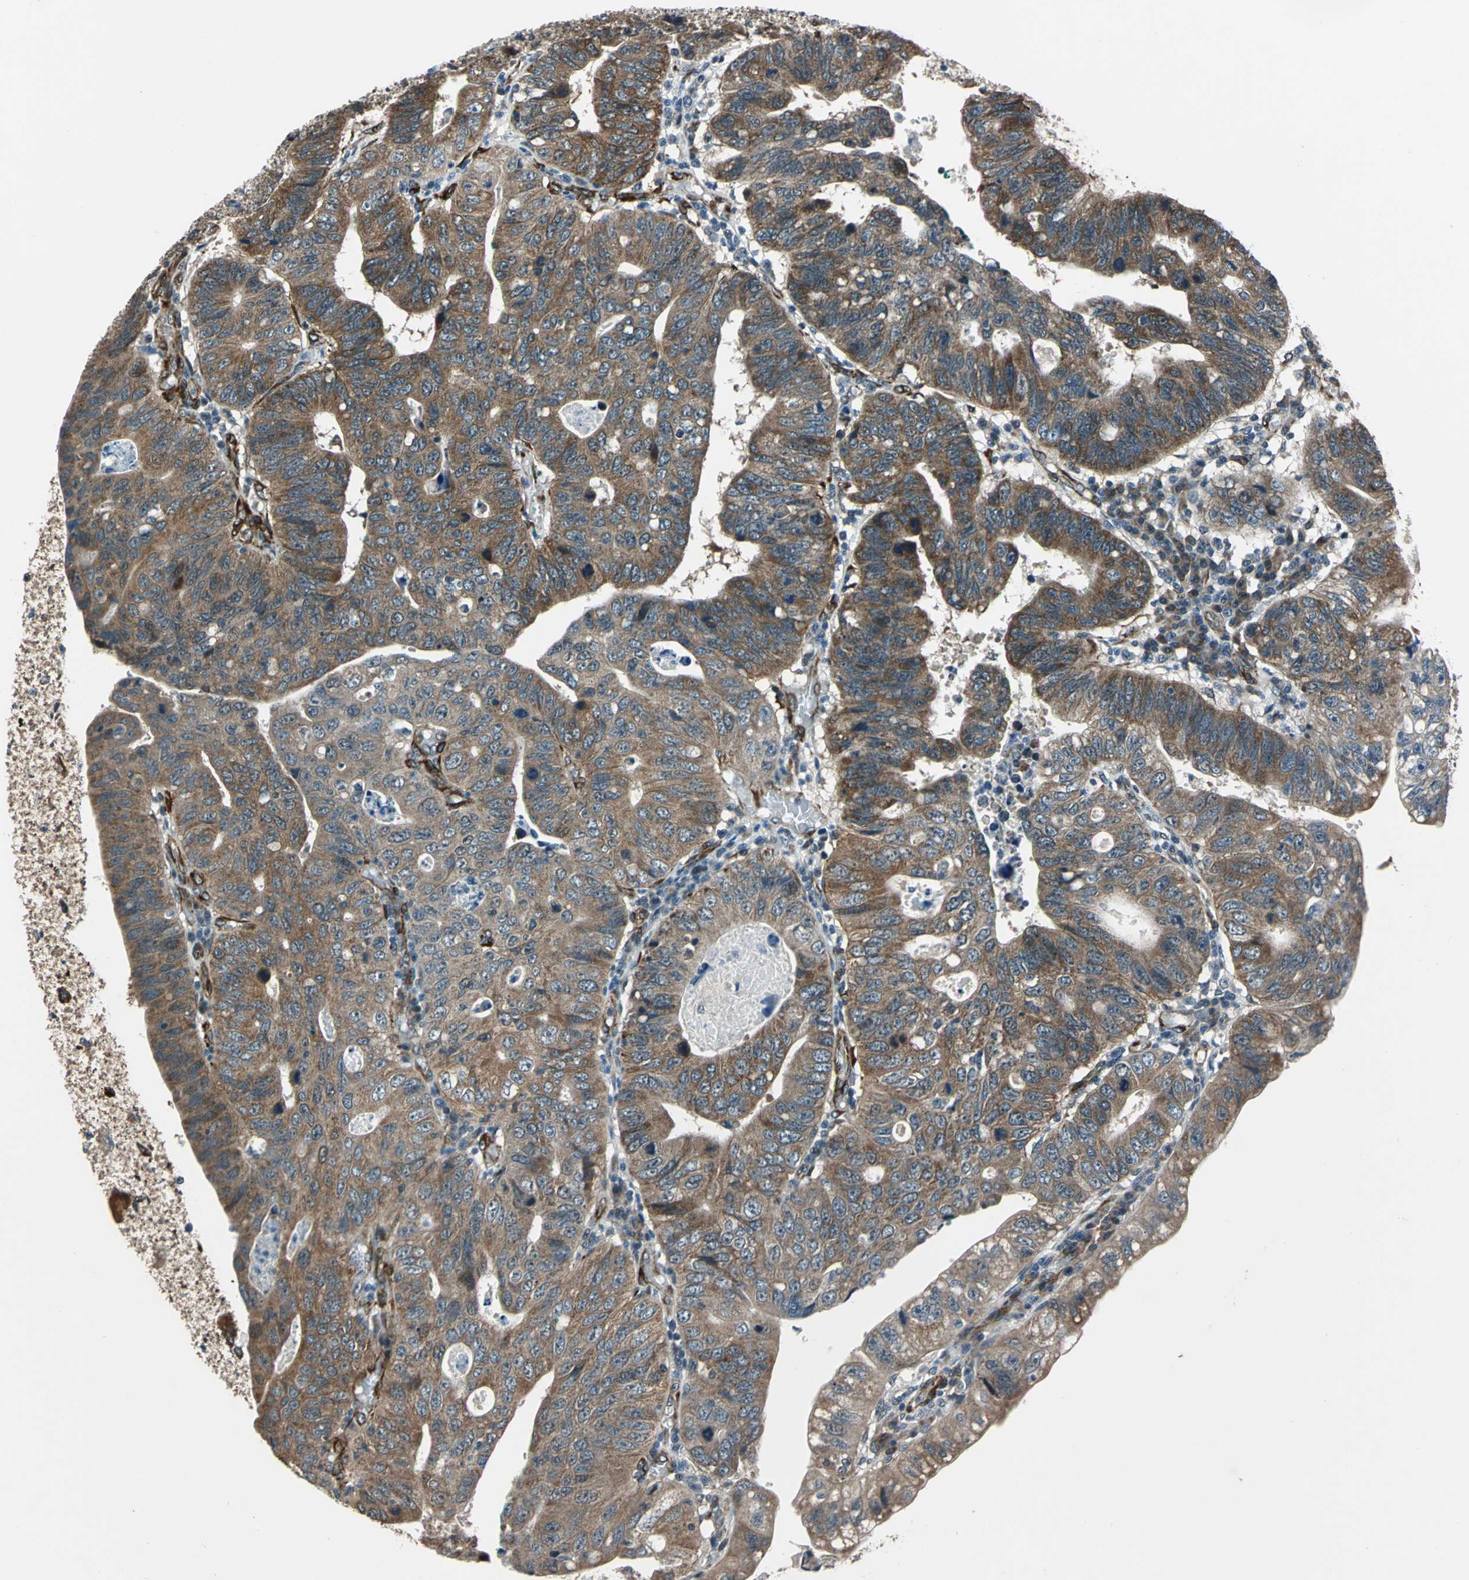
{"staining": {"intensity": "strong", "quantity": ">75%", "location": "cytoplasmic/membranous"}, "tissue": "stomach cancer", "cell_type": "Tumor cells", "image_type": "cancer", "snomed": [{"axis": "morphology", "description": "Adenocarcinoma, NOS"}, {"axis": "topography", "description": "Stomach"}], "caption": "Strong cytoplasmic/membranous staining is appreciated in about >75% of tumor cells in adenocarcinoma (stomach).", "gene": "EXD2", "patient": {"sex": "male", "age": 59}}